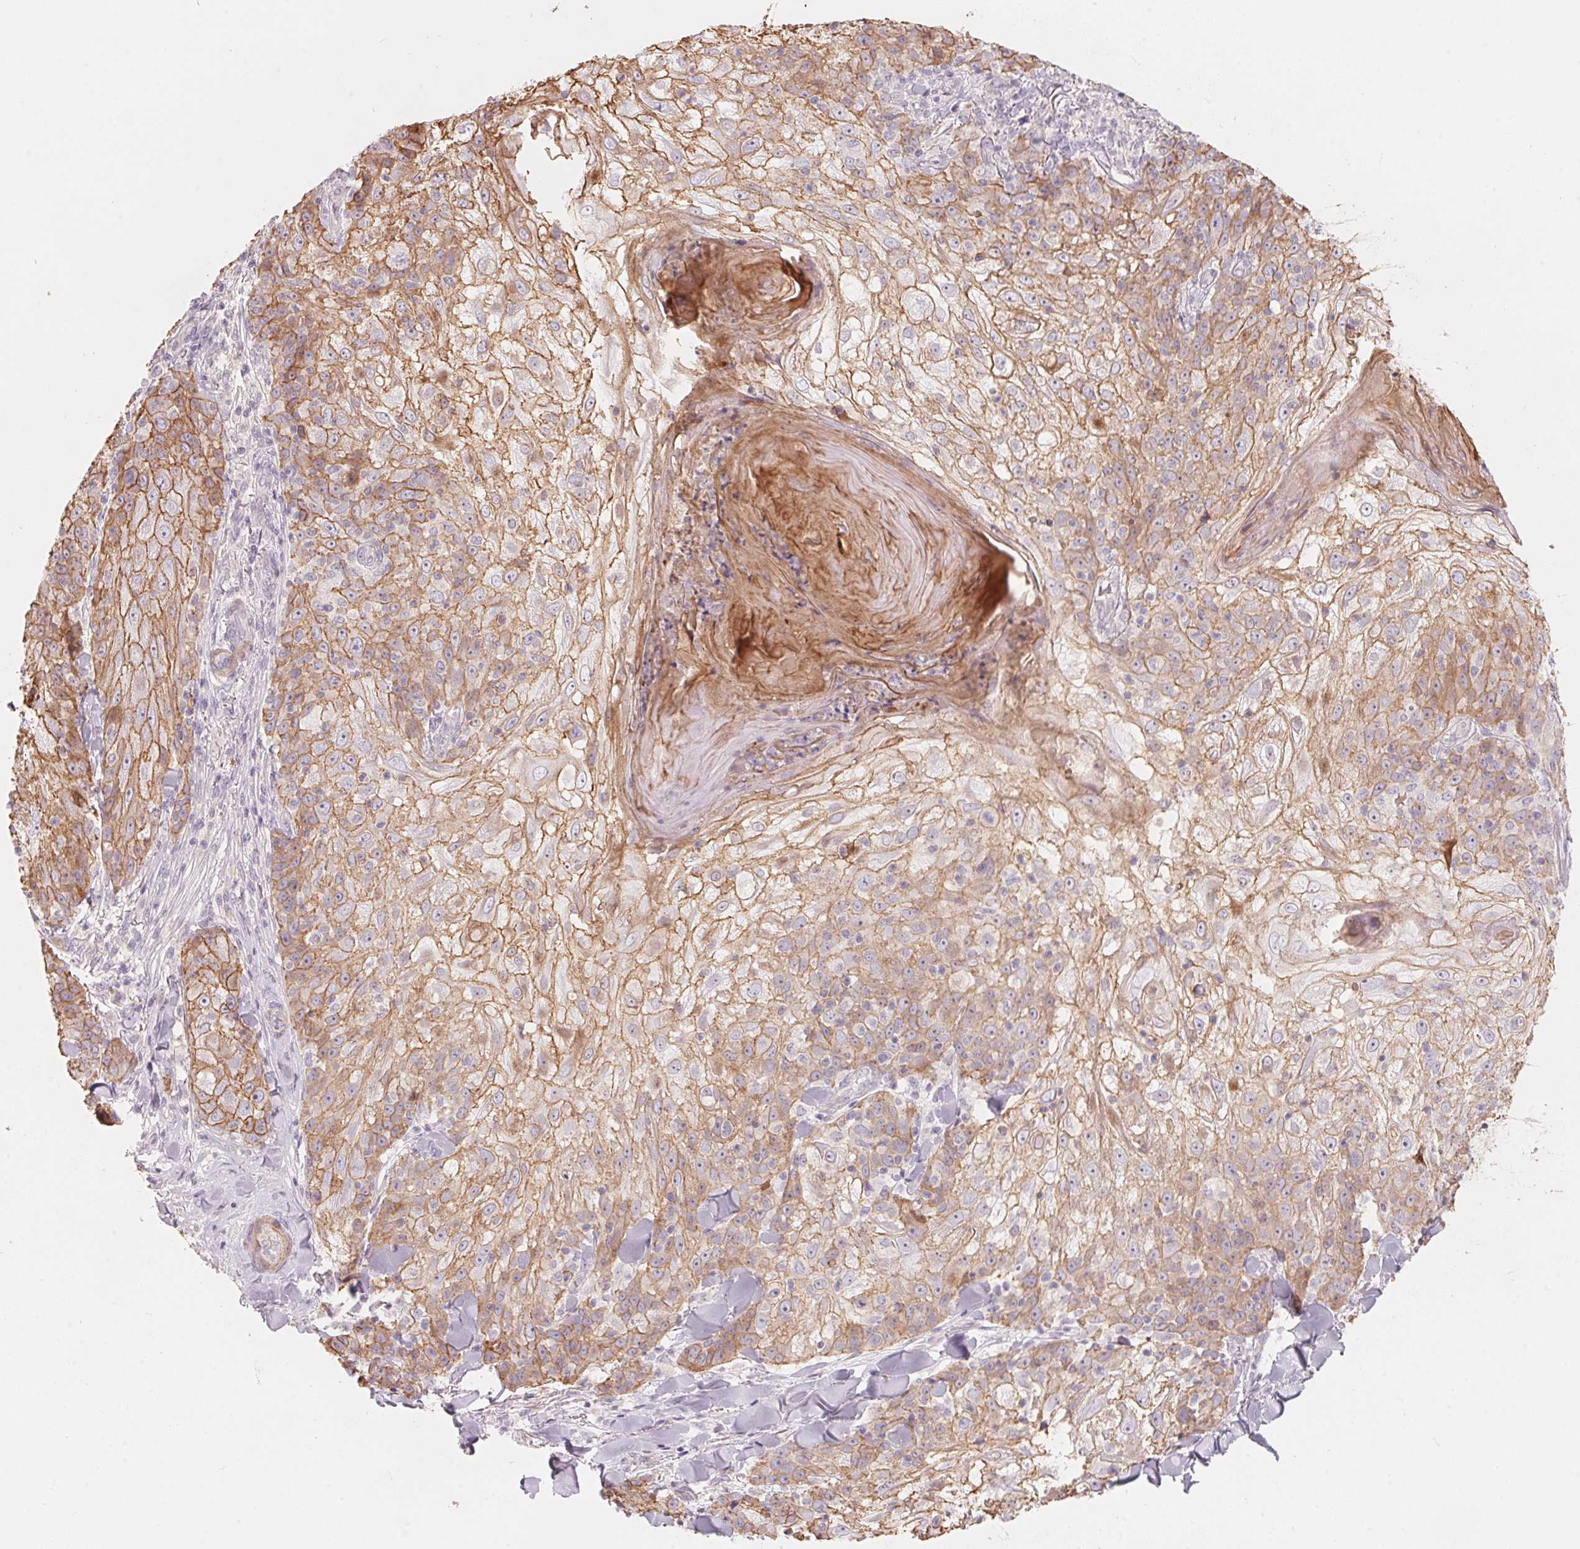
{"staining": {"intensity": "moderate", "quantity": ">75%", "location": "cytoplasmic/membranous"}, "tissue": "skin cancer", "cell_type": "Tumor cells", "image_type": "cancer", "snomed": [{"axis": "morphology", "description": "Normal tissue, NOS"}, {"axis": "morphology", "description": "Squamous cell carcinoma, NOS"}, {"axis": "topography", "description": "Skin"}], "caption": "The micrograph shows immunohistochemical staining of squamous cell carcinoma (skin). There is moderate cytoplasmic/membranous expression is present in approximately >75% of tumor cells.", "gene": "TP53AIP1", "patient": {"sex": "female", "age": 83}}